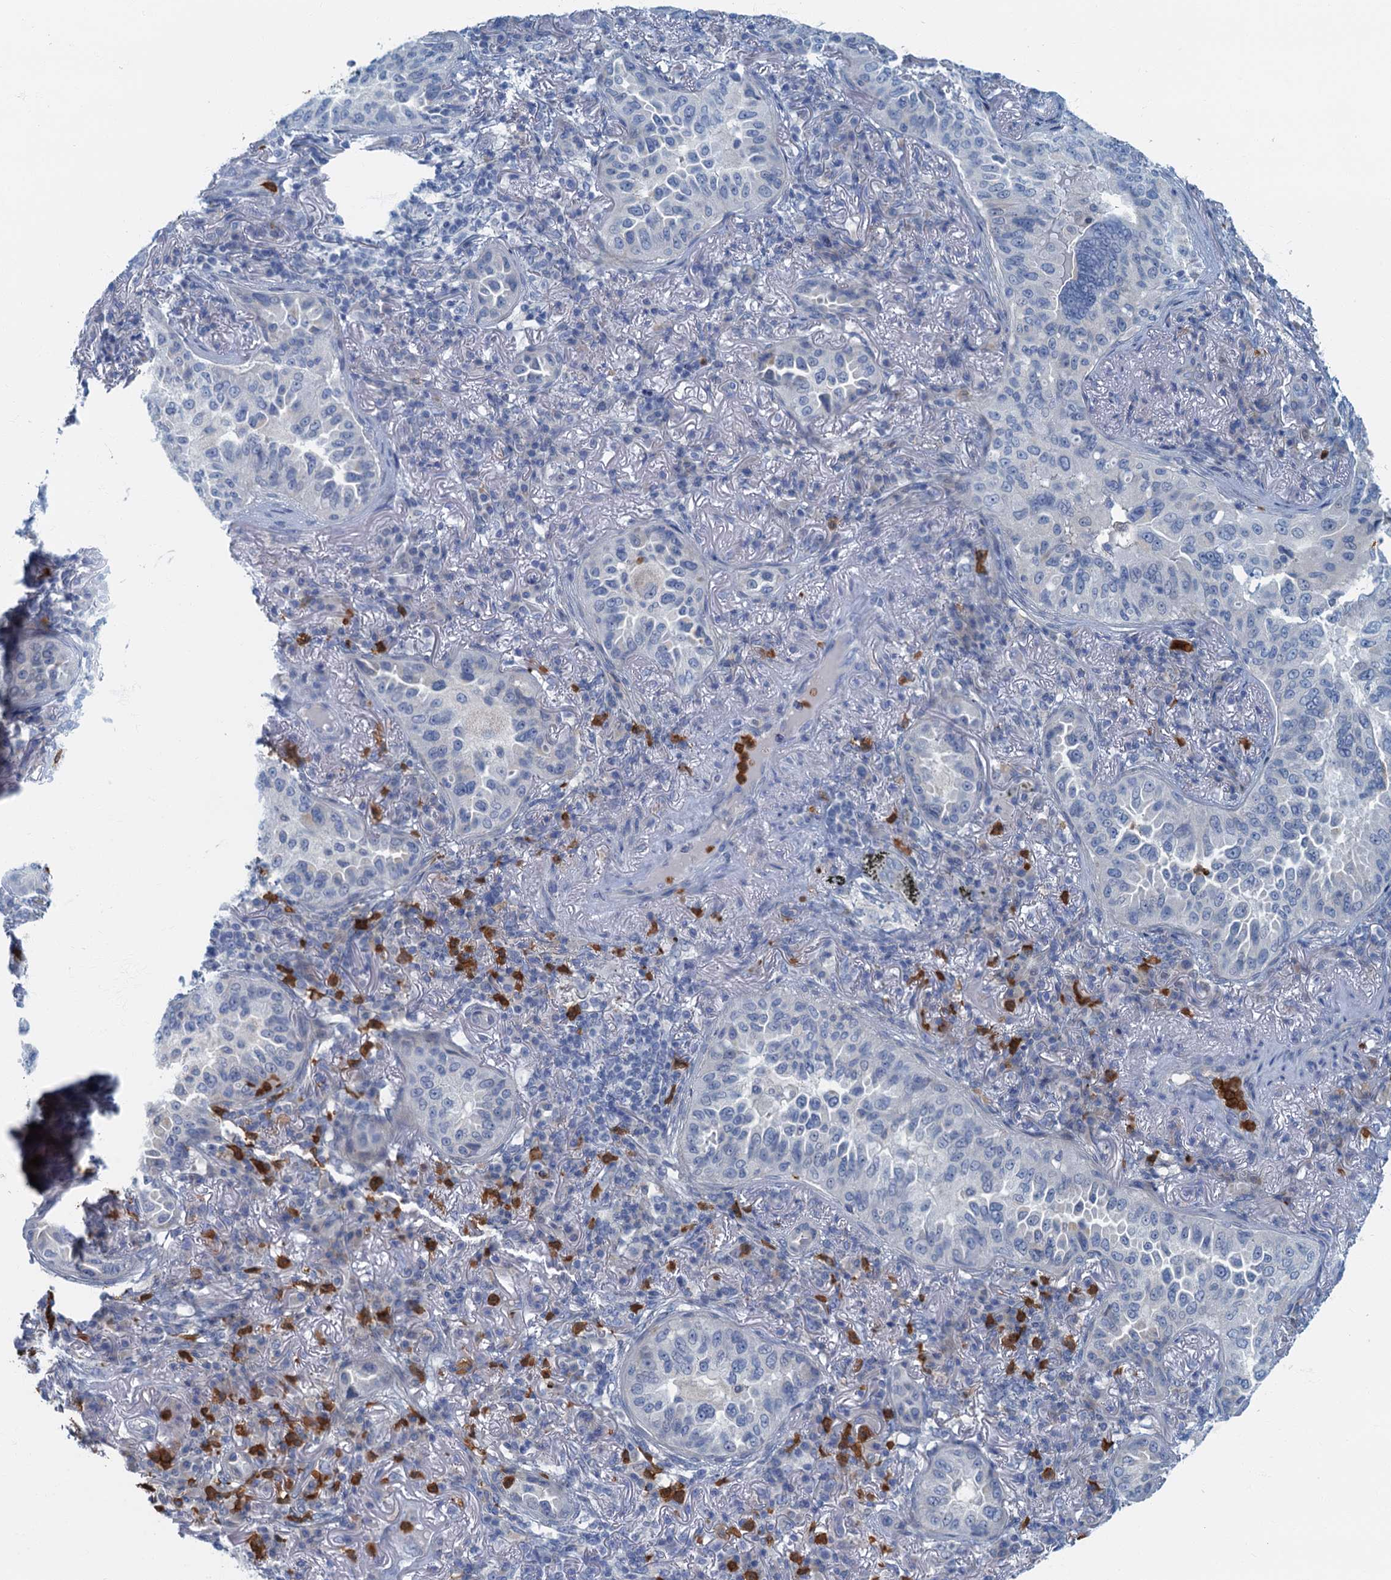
{"staining": {"intensity": "negative", "quantity": "none", "location": "none"}, "tissue": "lung cancer", "cell_type": "Tumor cells", "image_type": "cancer", "snomed": [{"axis": "morphology", "description": "Adenocarcinoma, NOS"}, {"axis": "topography", "description": "Lung"}], "caption": "IHC photomicrograph of neoplastic tissue: lung cancer stained with DAB (3,3'-diaminobenzidine) demonstrates no significant protein expression in tumor cells.", "gene": "ANKDD1A", "patient": {"sex": "female", "age": 69}}